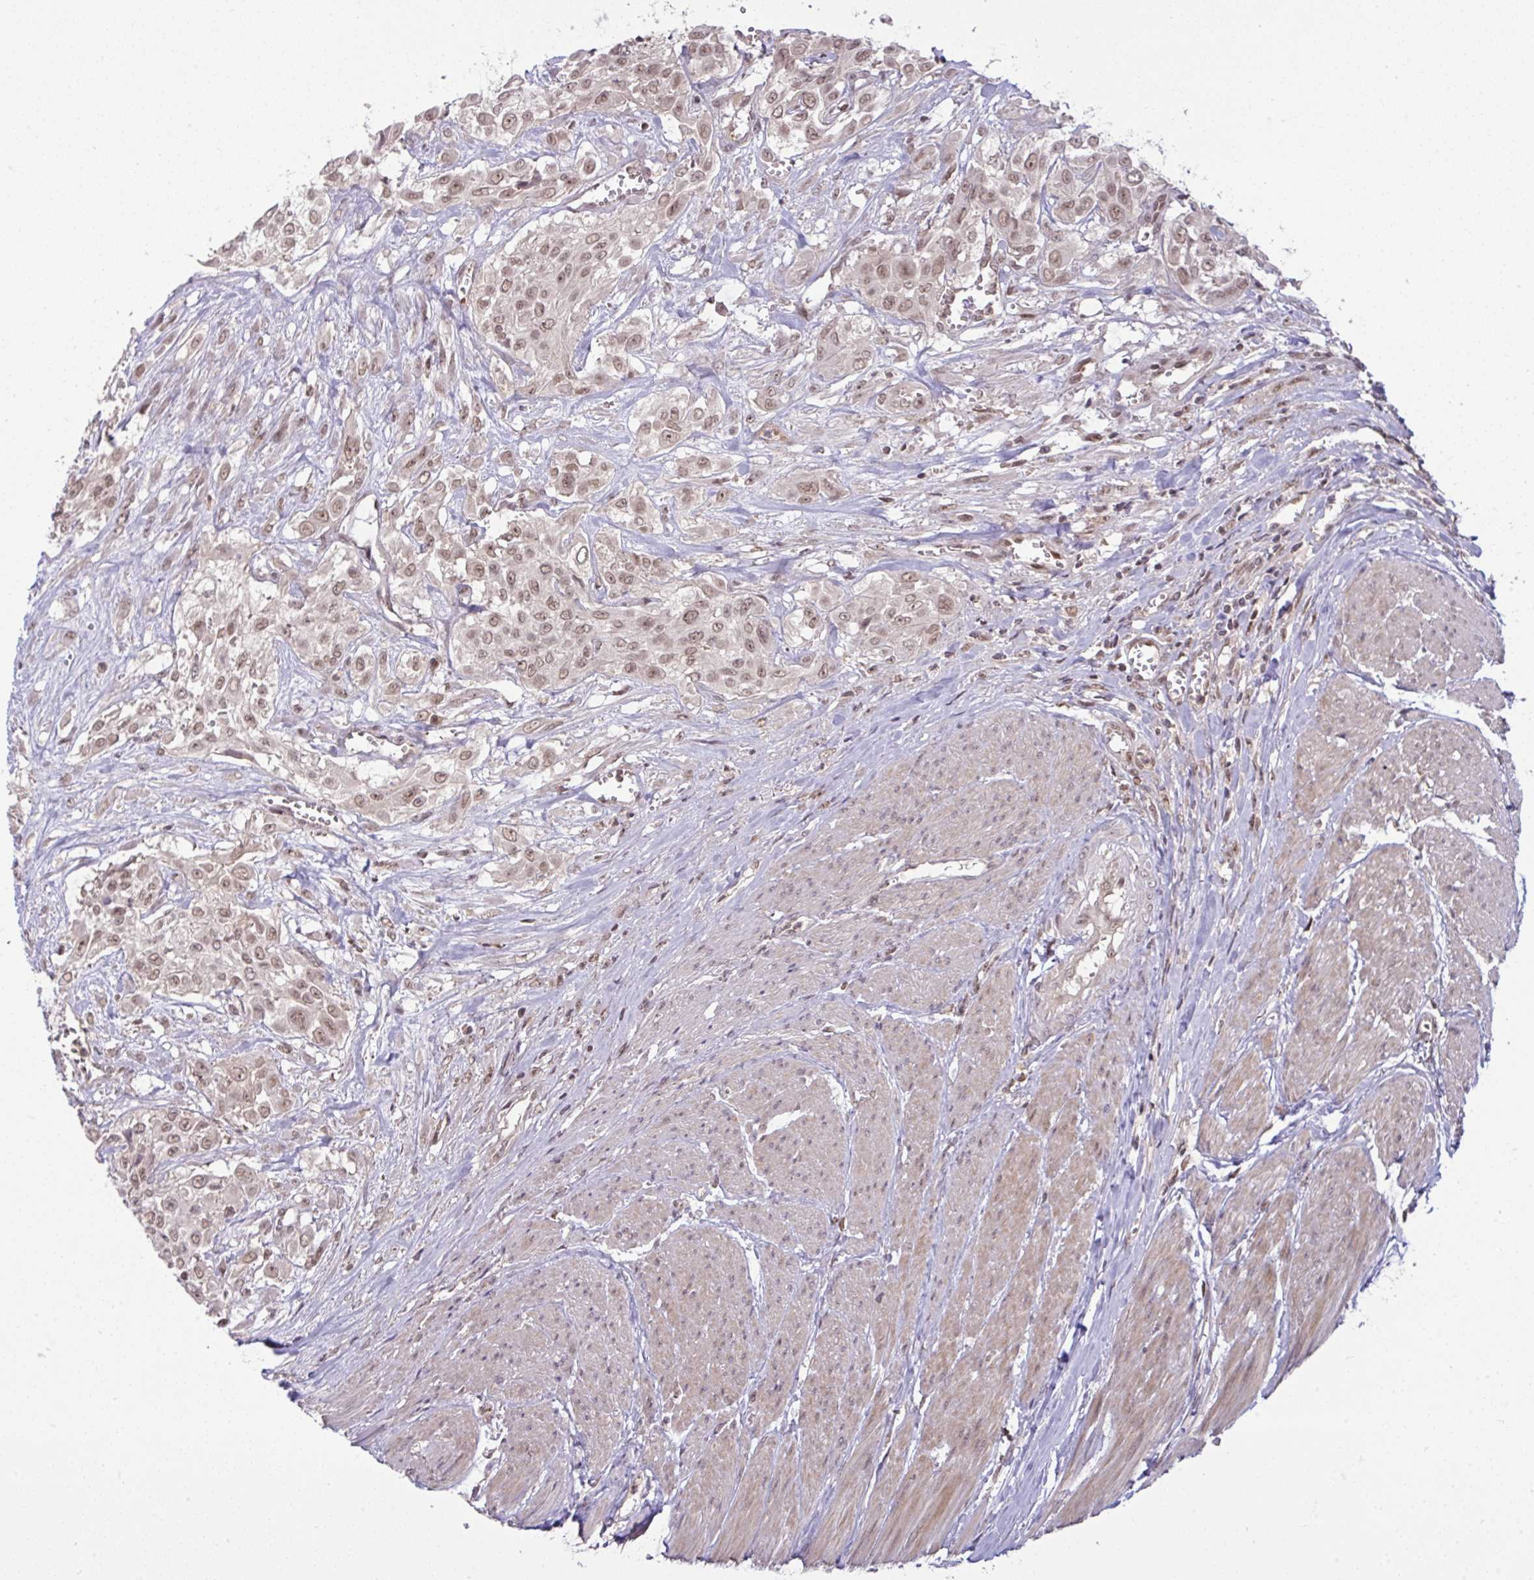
{"staining": {"intensity": "moderate", "quantity": ">75%", "location": "nuclear"}, "tissue": "urothelial cancer", "cell_type": "Tumor cells", "image_type": "cancer", "snomed": [{"axis": "morphology", "description": "Urothelial carcinoma, High grade"}, {"axis": "topography", "description": "Urinary bladder"}], "caption": "Urothelial cancer stained for a protein reveals moderate nuclear positivity in tumor cells.", "gene": "KLF2", "patient": {"sex": "male", "age": 57}}